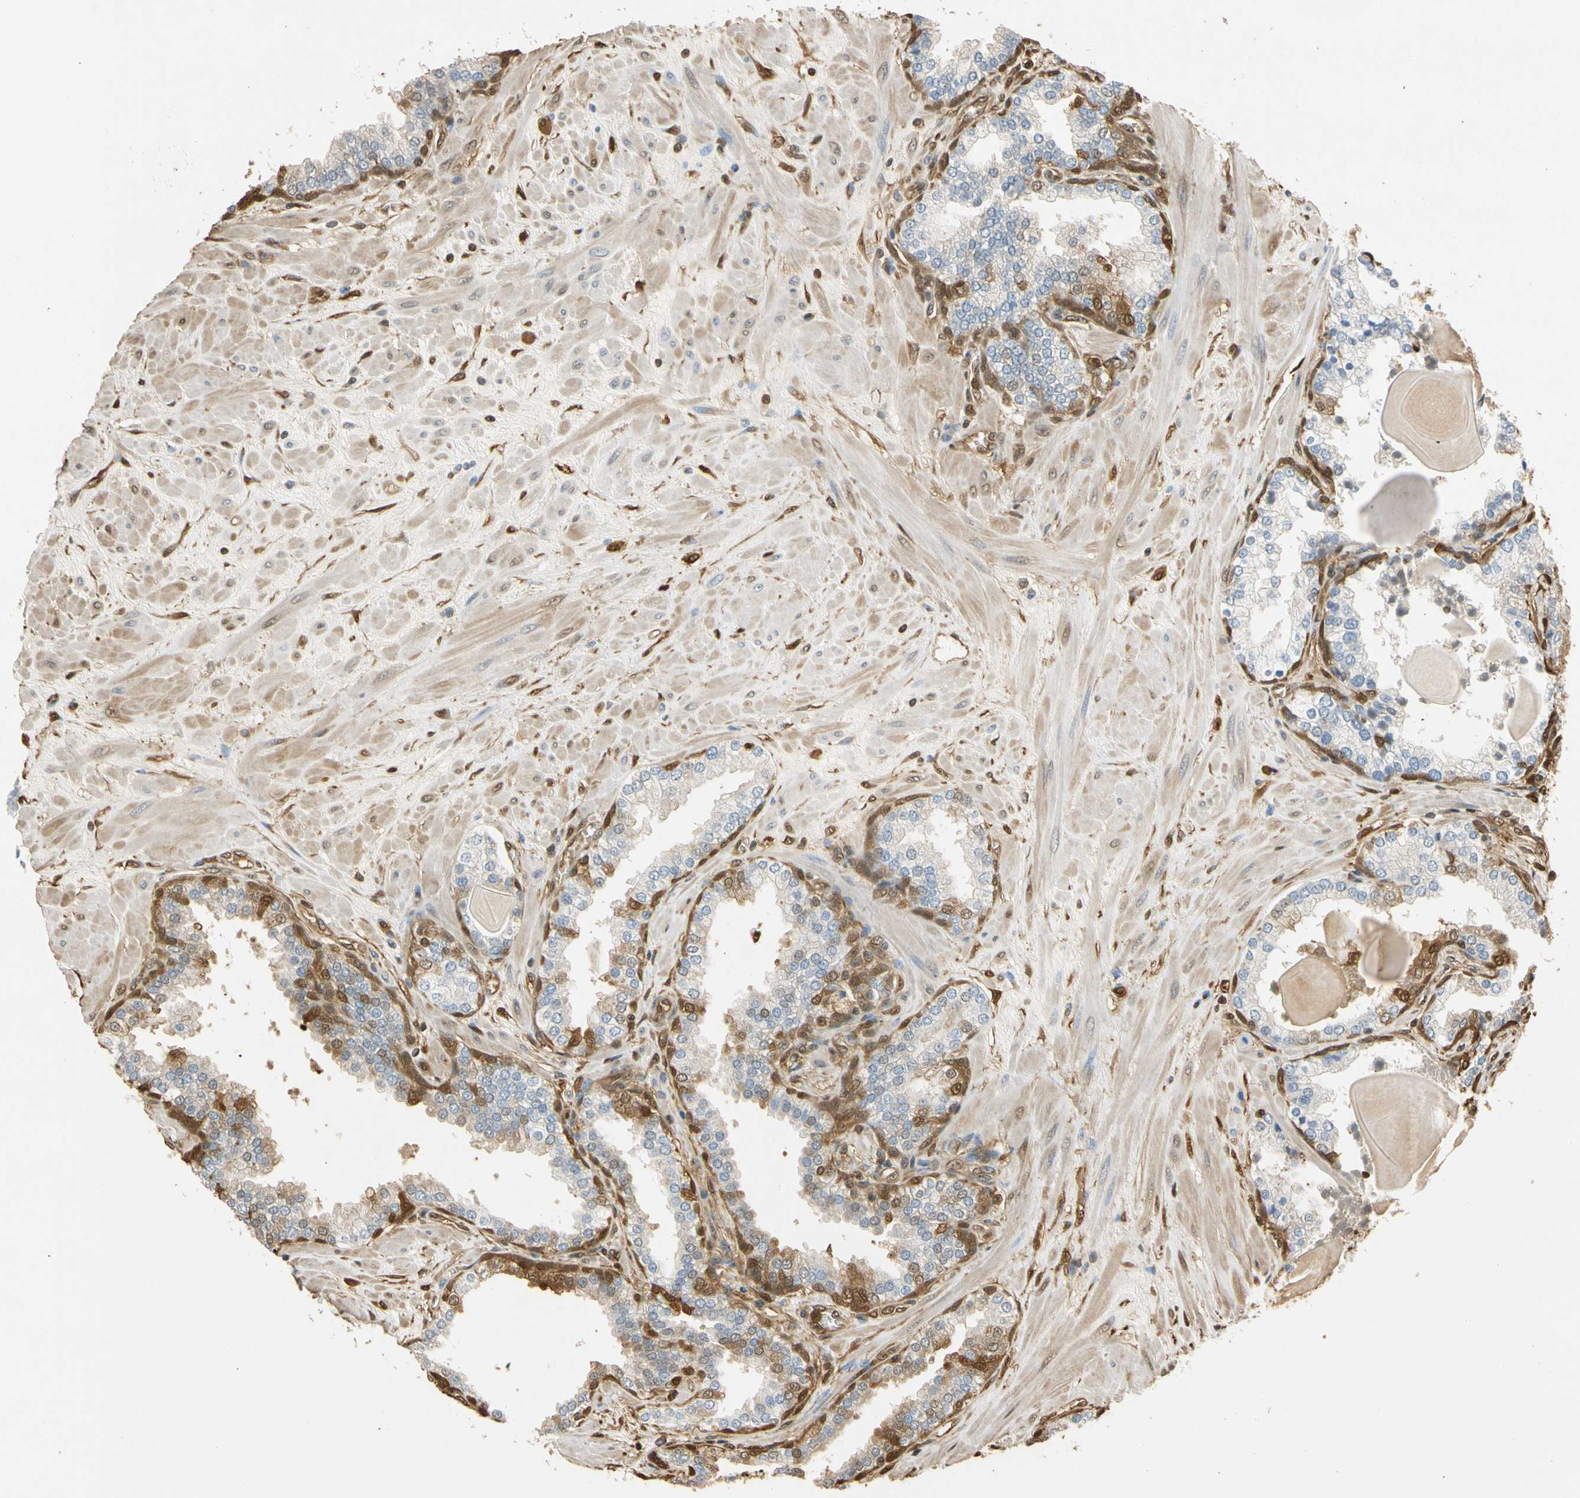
{"staining": {"intensity": "strong", "quantity": "<25%", "location": "cytoplasmic/membranous,nuclear"}, "tissue": "prostate", "cell_type": "Glandular cells", "image_type": "normal", "snomed": [{"axis": "morphology", "description": "Normal tissue, NOS"}, {"axis": "topography", "description": "Prostate"}], "caption": "Immunohistochemistry of normal human prostate shows medium levels of strong cytoplasmic/membranous,nuclear expression in approximately <25% of glandular cells. (Stains: DAB in brown, nuclei in blue, Microscopy: brightfield microscopy at high magnification).", "gene": "S100A6", "patient": {"sex": "male", "age": 51}}